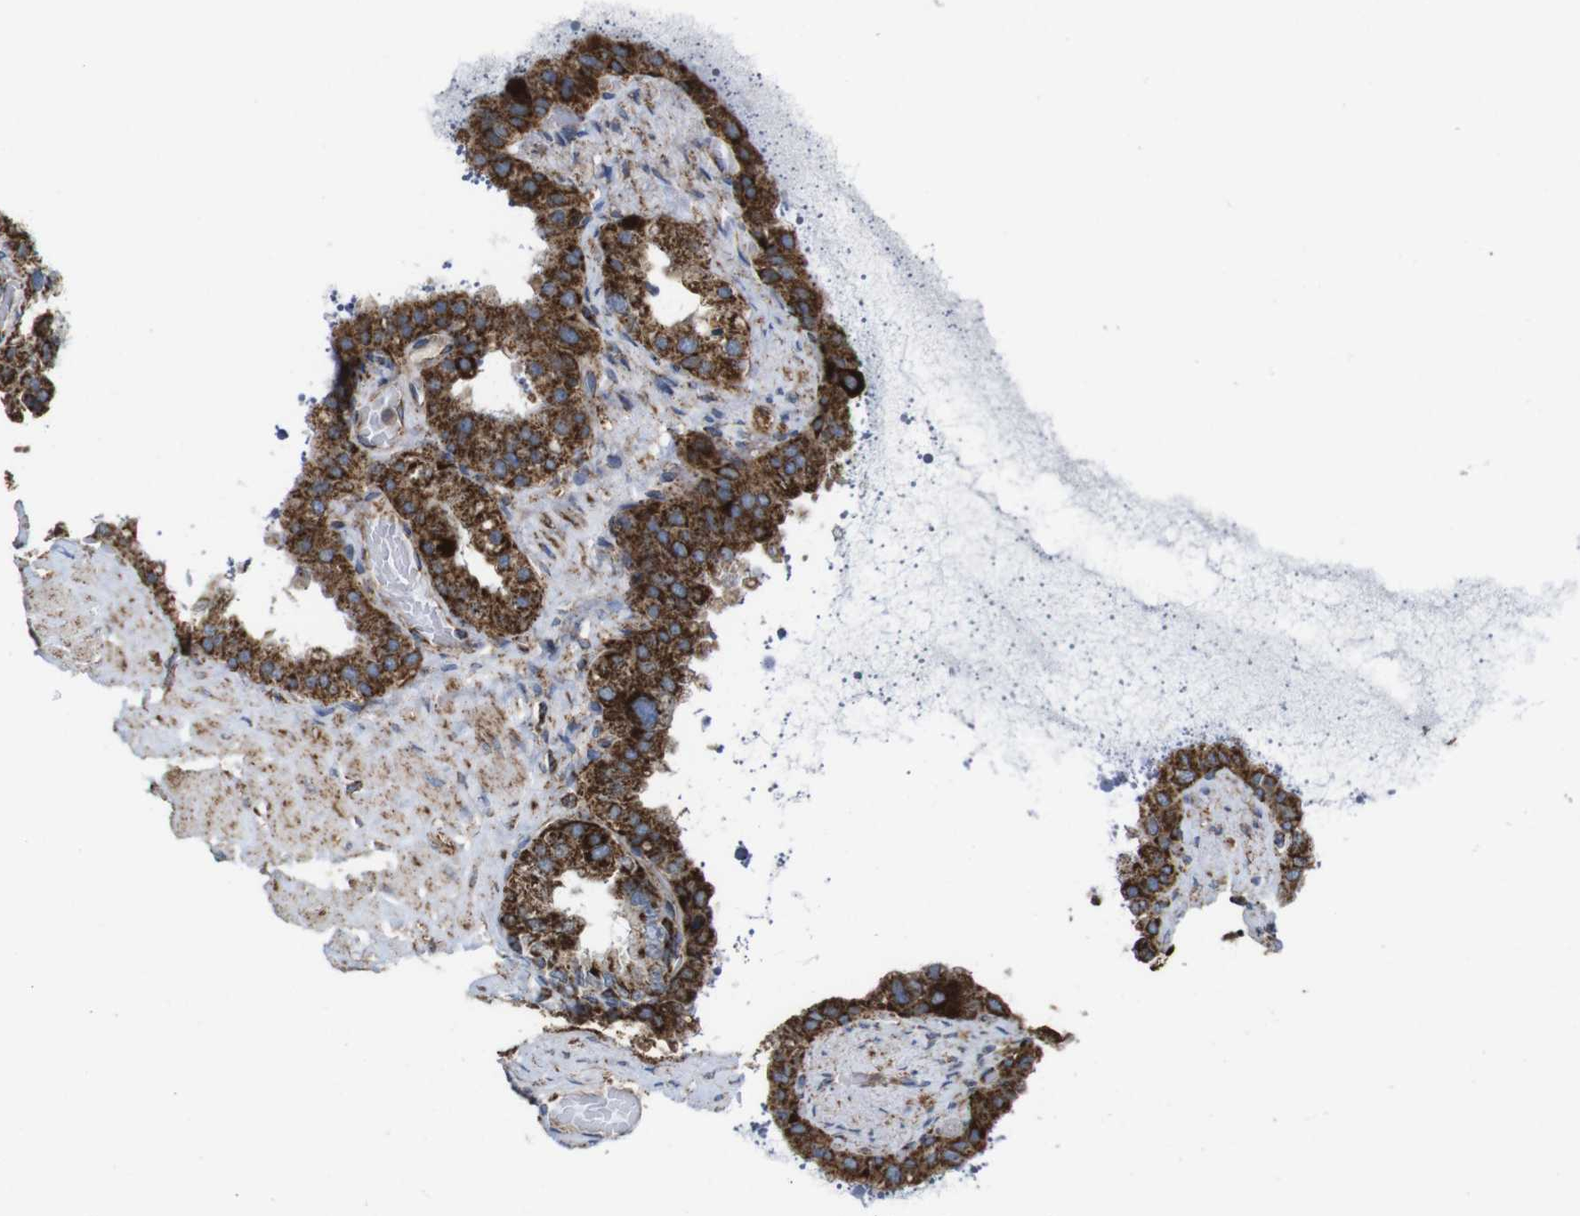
{"staining": {"intensity": "strong", "quantity": ">75%", "location": "cytoplasmic/membranous"}, "tissue": "seminal vesicle", "cell_type": "Glandular cells", "image_type": "normal", "snomed": [{"axis": "morphology", "description": "Normal tissue, NOS"}, {"axis": "topography", "description": "Seminal veicle"}], "caption": "Seminal vesicle stained with immunohistochemistry displays strong cytoplasmic/membranous positivity in about >75% of glandular cells.", "gene": "HK1", "patient": {"sex": "male", "age": 68}}